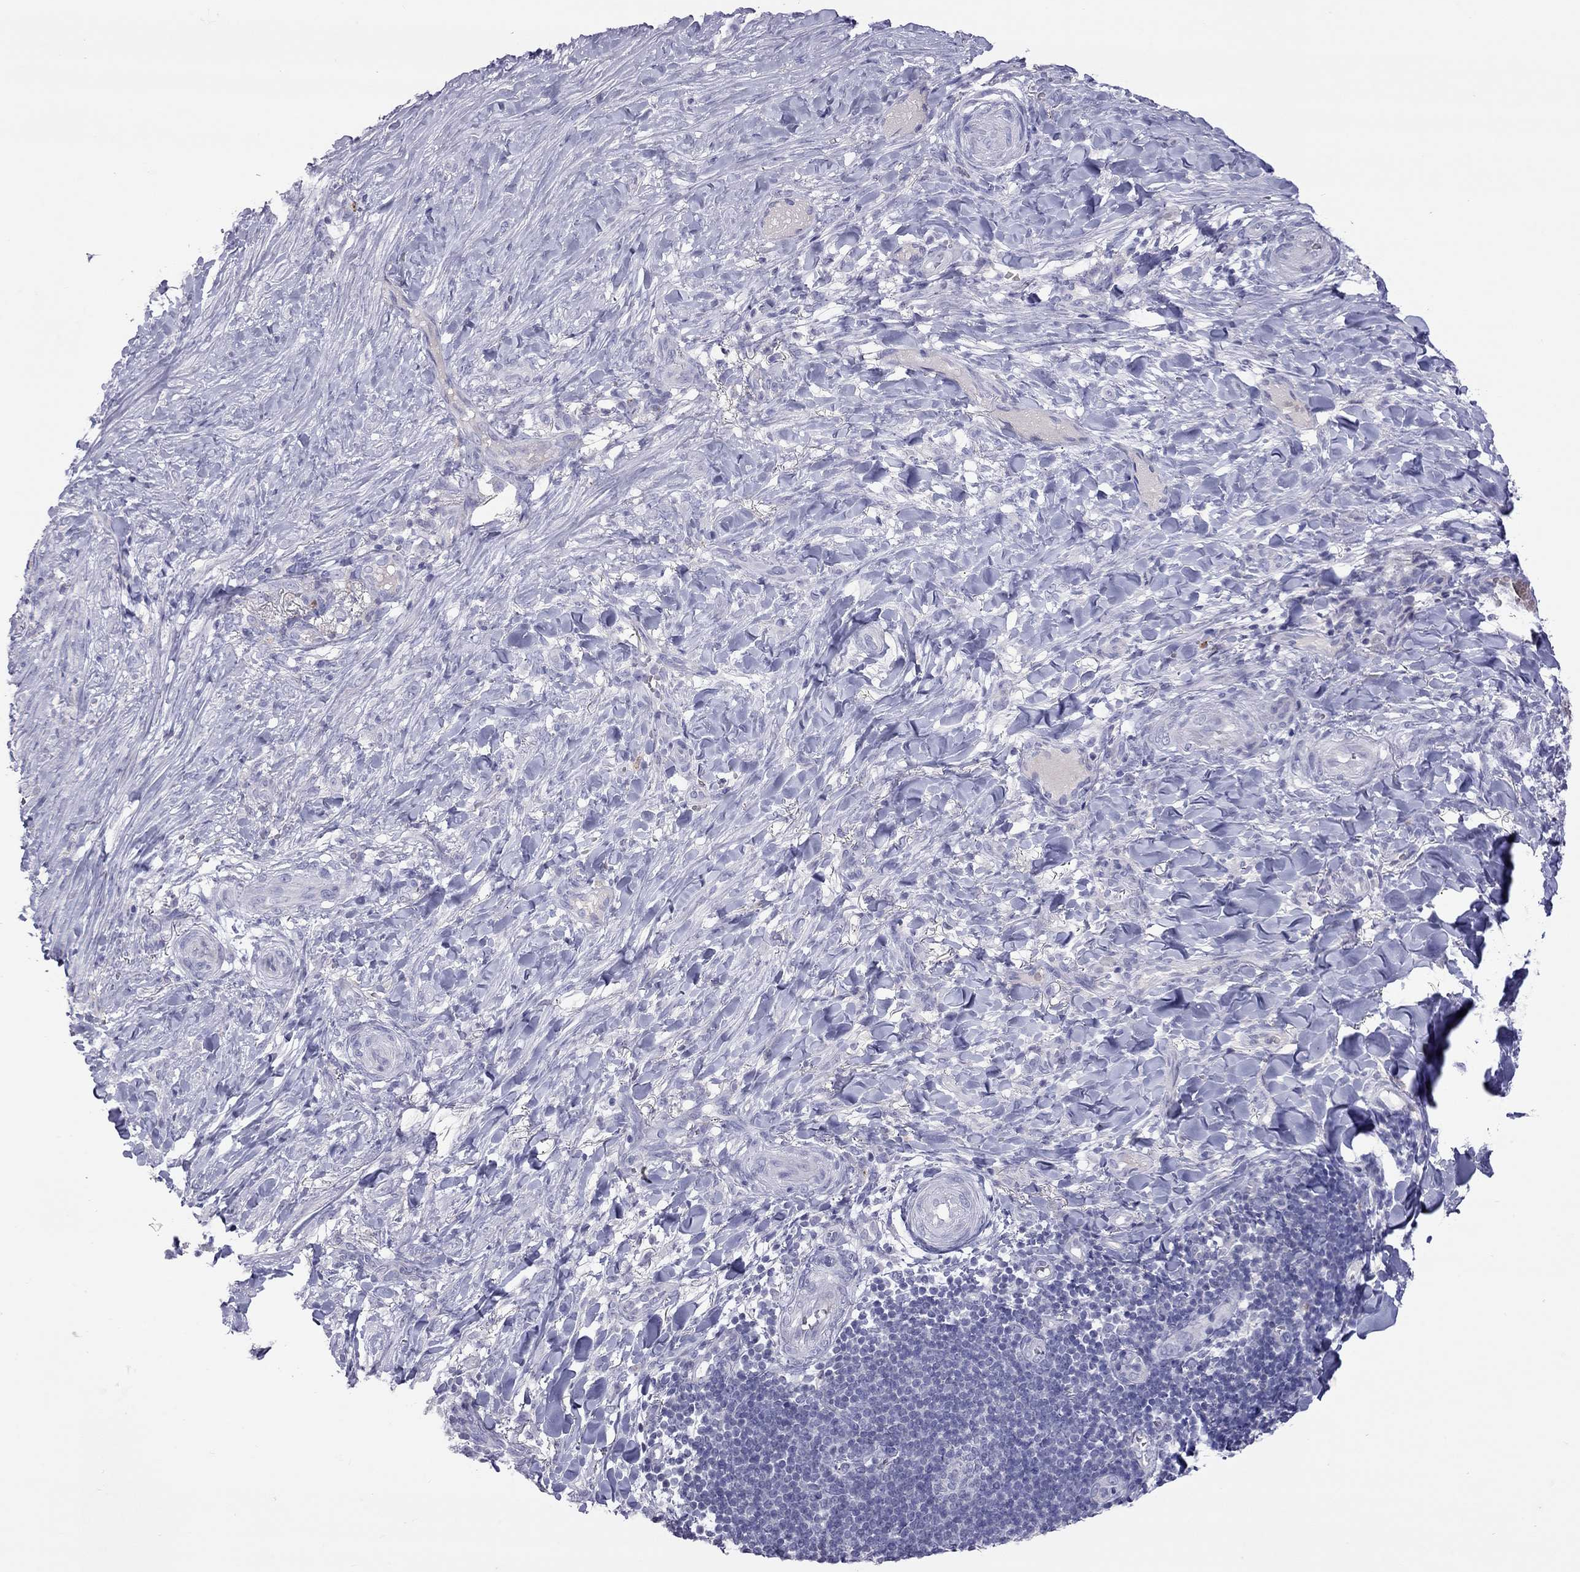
{"staining": {"intensity": "negative", "quantity": "none", "location": "none"}, "tissue": "skin cancer", "cell_type": "Tumor cells", "image_type": "cancer", "snomed": [{"axis": "morphology", "description": "Basal cell carcinoma"}, {"axis": "topography", "description": "Skin"}], "caption": "Protein analysis of skin basal cell carcinoma demonstrates no significant expression in tumor cells. (DAB (3,3'-diaminobenzidine) IHC with hematoxylin counter stain).", "gene": "MUC16", "patient": {"sex": "female", "age": 69}}